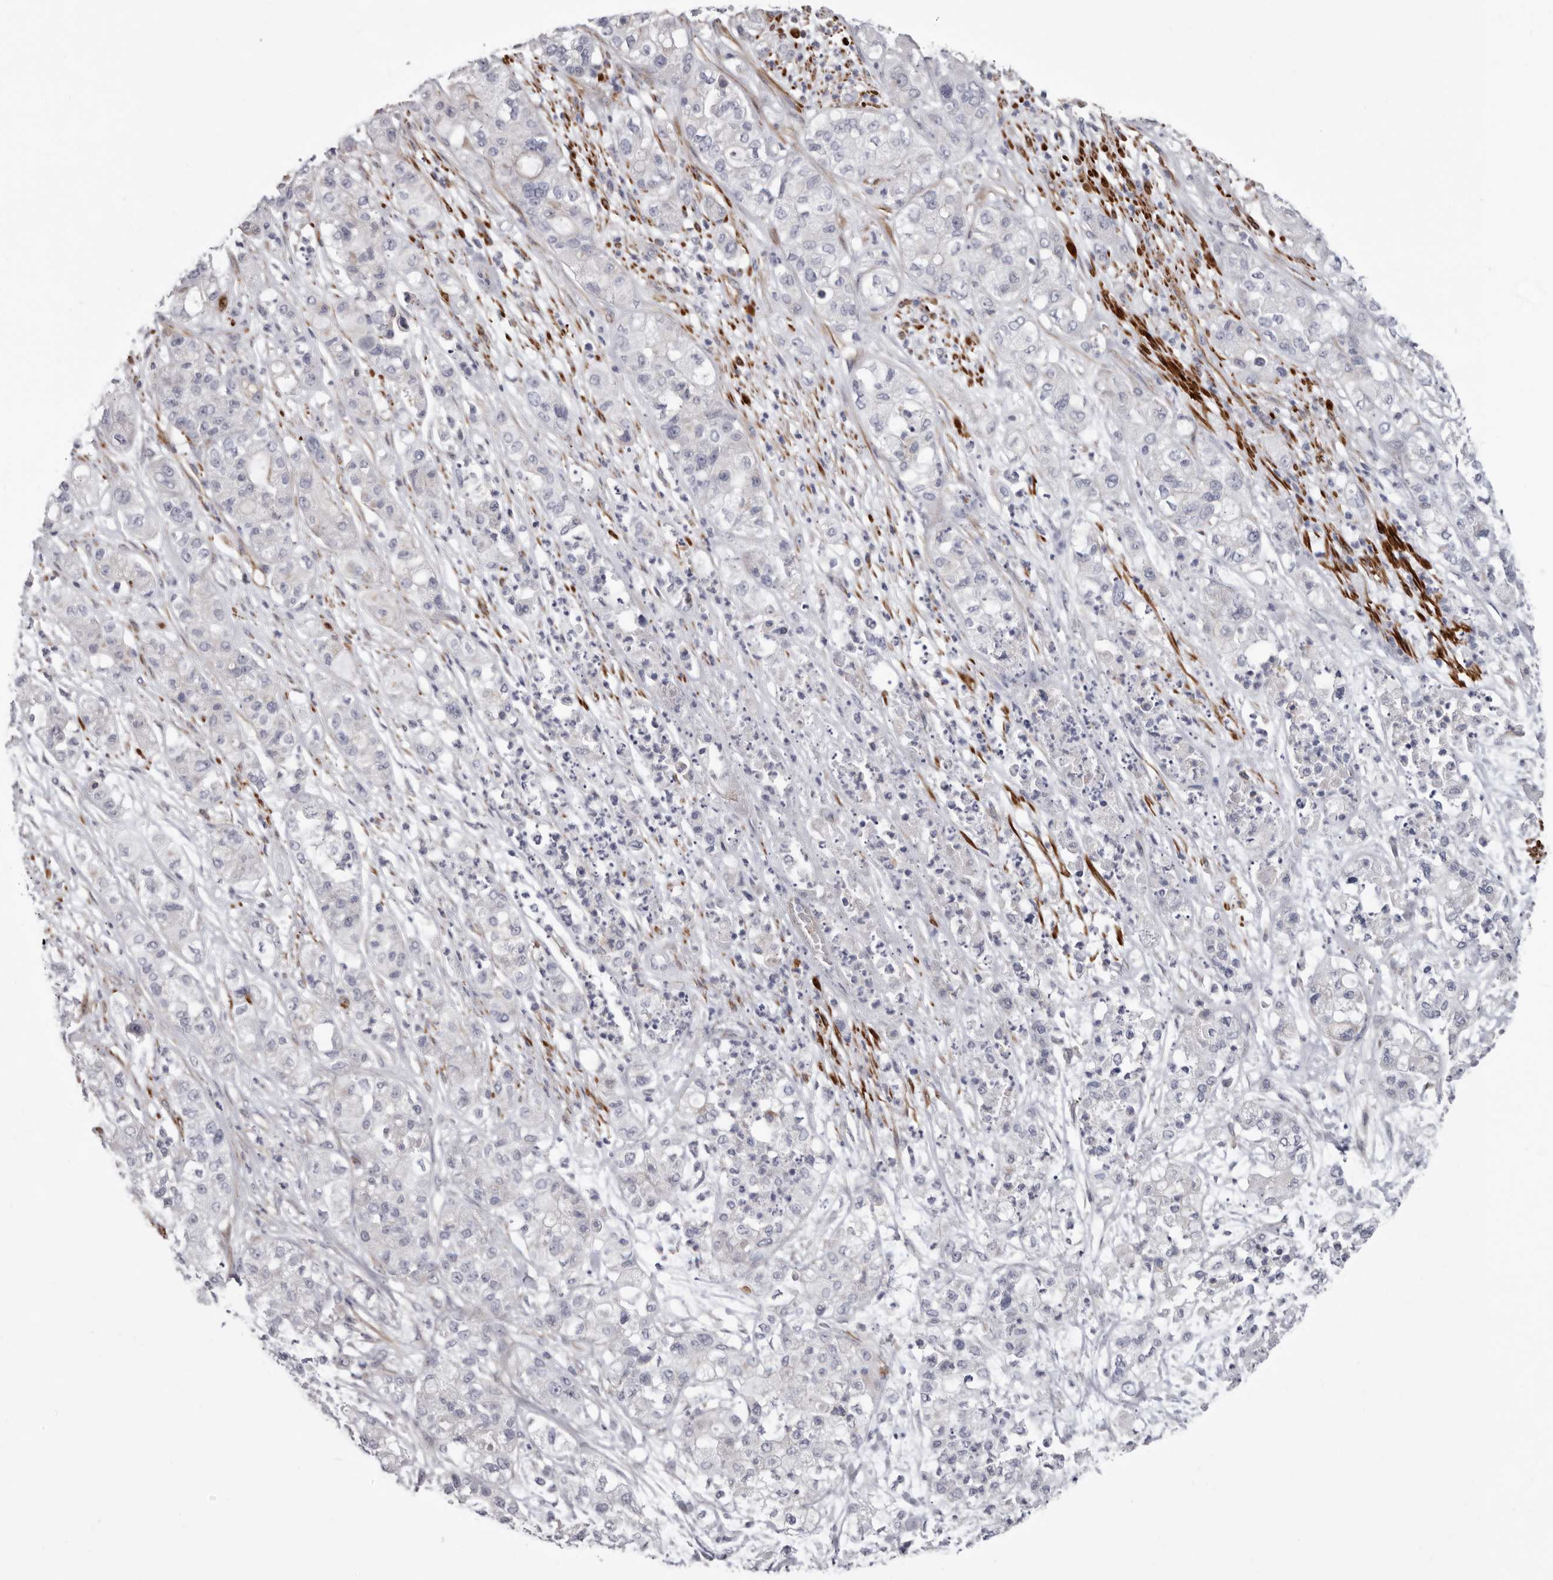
{"staining": {"intensity": "negative", "quantity": "none", "location": "none"}, "tissue": "pancreatic cancer", "cell_type": "Tumor cells", "image_type": "cancer", "snomed": [{"axis": "morphology", "description": "Adenocarcinoma, NOS"}, {"axis": "topography", "description": "Pancreas"}], "caption": "There is no significant staining in tumor cells of pancreatic cancer (adenocarcinoma).", "gene": "ADGRL4", "patient": {"sex": "female", "age": 78}}